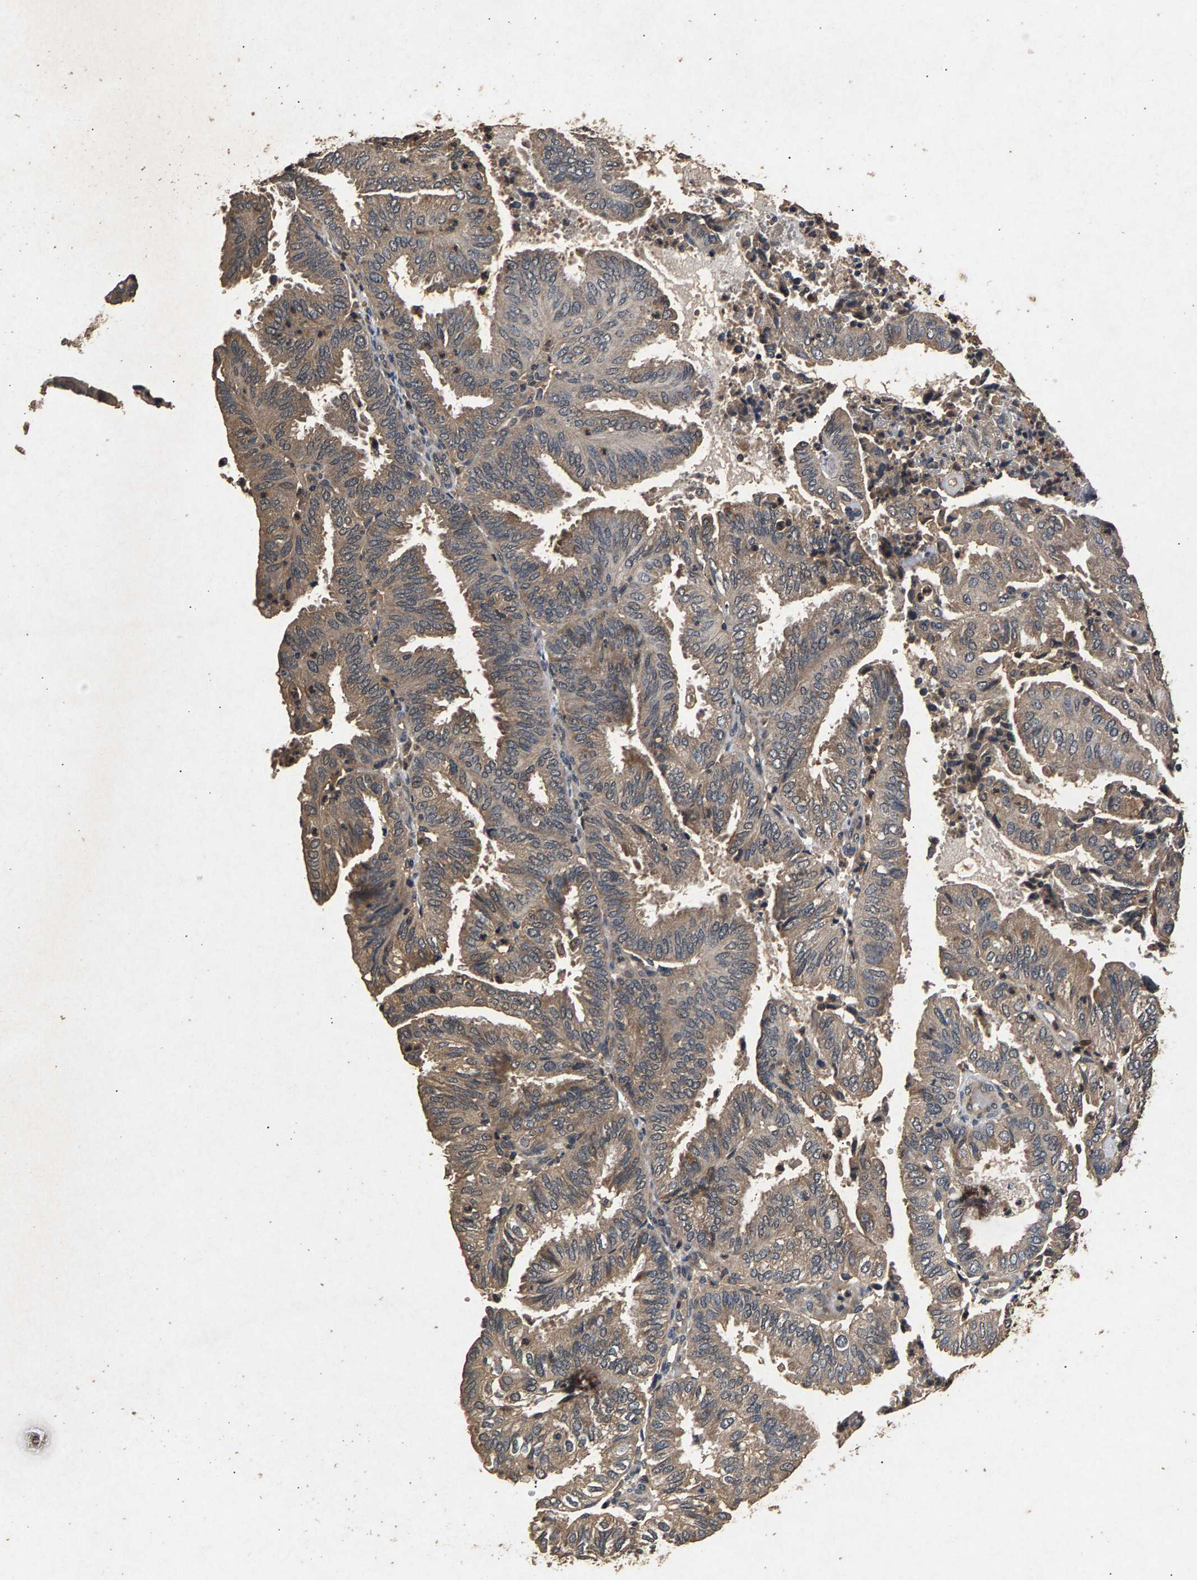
{"staining": {"intensity": "weak", "quantity": "25%-75%", "location": "cytoplasmic/membranous"}, "tissue": "endometrial cancer", "cell_type": "Tumor cells", "image_type": "cancer", "snomed": [{"axis": "morphology", "description": "Adenocarcinoma, NOS"}, {"axis": "topography", "description": "Uterus"}], "caption": "Human adenocarcinoma (endometrial) stained with a brown dye reveals weak cytoplasmic/membranous positive expression in about 25%-75% of tumor cells.", "gene": "PPP1CC", "patient": {"sex": "female", "age": 60}}